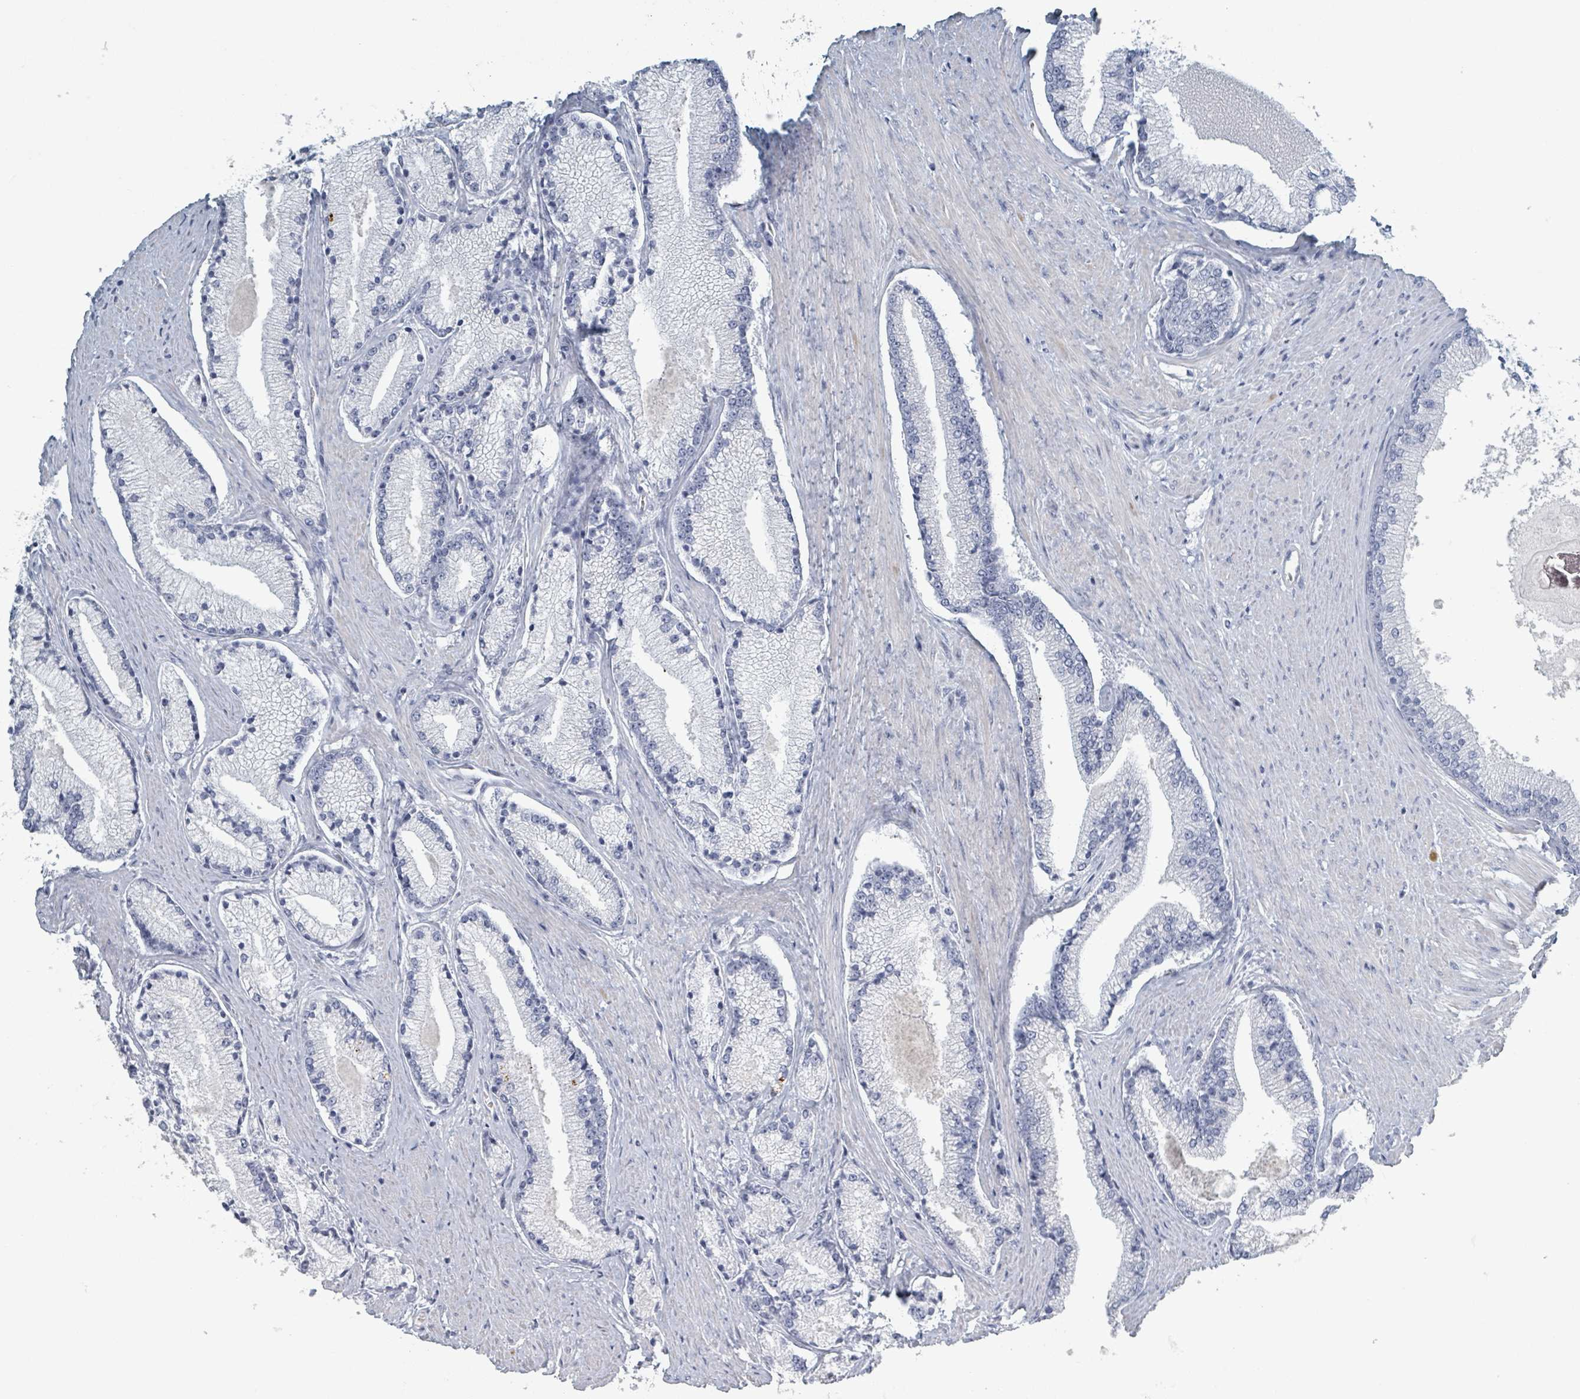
{"staining": {"intensity": "negative", "quantity": "none", "location": "none"}, "tissue": "prostate cancer", "cell_type": "Tumor cells", "image_type": "cancer", "snomed": [{"axis": "morphology", "description": "Adenocarcinoma, High grade"}, {"axis": "topography", "description": "Prostate"}], "caption": "This is an immunohistochemistry (IHC) photomicrograph of prostate adenocarcinoma (high-grade). There is no expression in tumor cells.", "gene": "HEATR5A", "patient": {"sex": "male", "age": 67}}